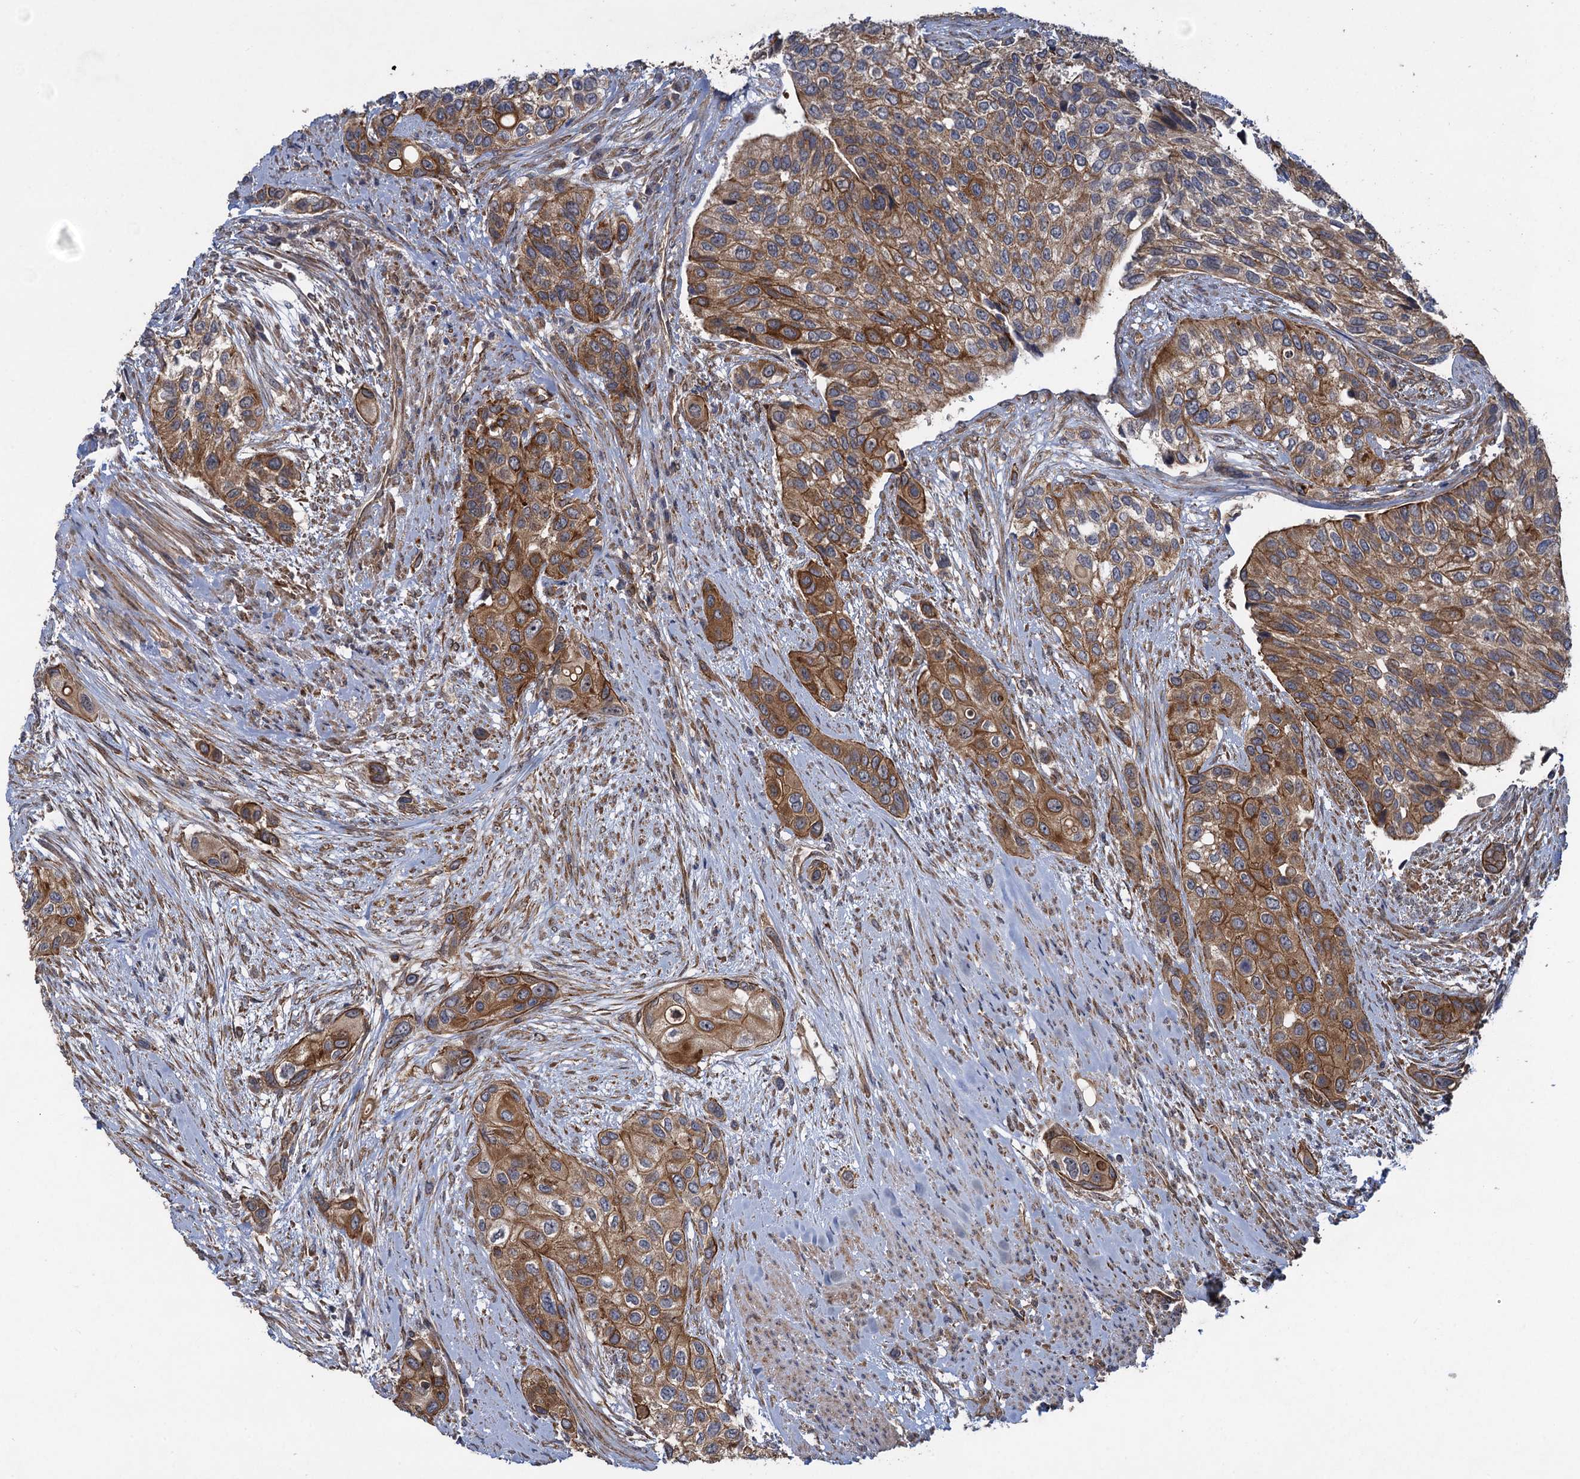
{"staining": {"intensity": "moderate", "quantity": ">75%", "location": "cytoplasmic/membranous"}, "tissue": "urothelial cancer", "cell_type": "Tumor cells", "image_type": "cancer", "snomed": [{"axis": "morphology", "description": "Normal tissue, NOS"}, {"axis": "morphology", "description": "Urothelial carcinoma, High grade"}, {"axis": "topography", "description": "Vascular tissue"}, {"axis": "topography", "description": "Urinary bladder"}], "caption": "Immunohistochemistry (DAB) staining of human urothelial carcinoma (high-grade) demonstrates moderate cytoplasmic/membranous protein staining in about >75% of tumor cells.", "gene": "HAUS1", "patient": {"sex": "female", "age": 56}}